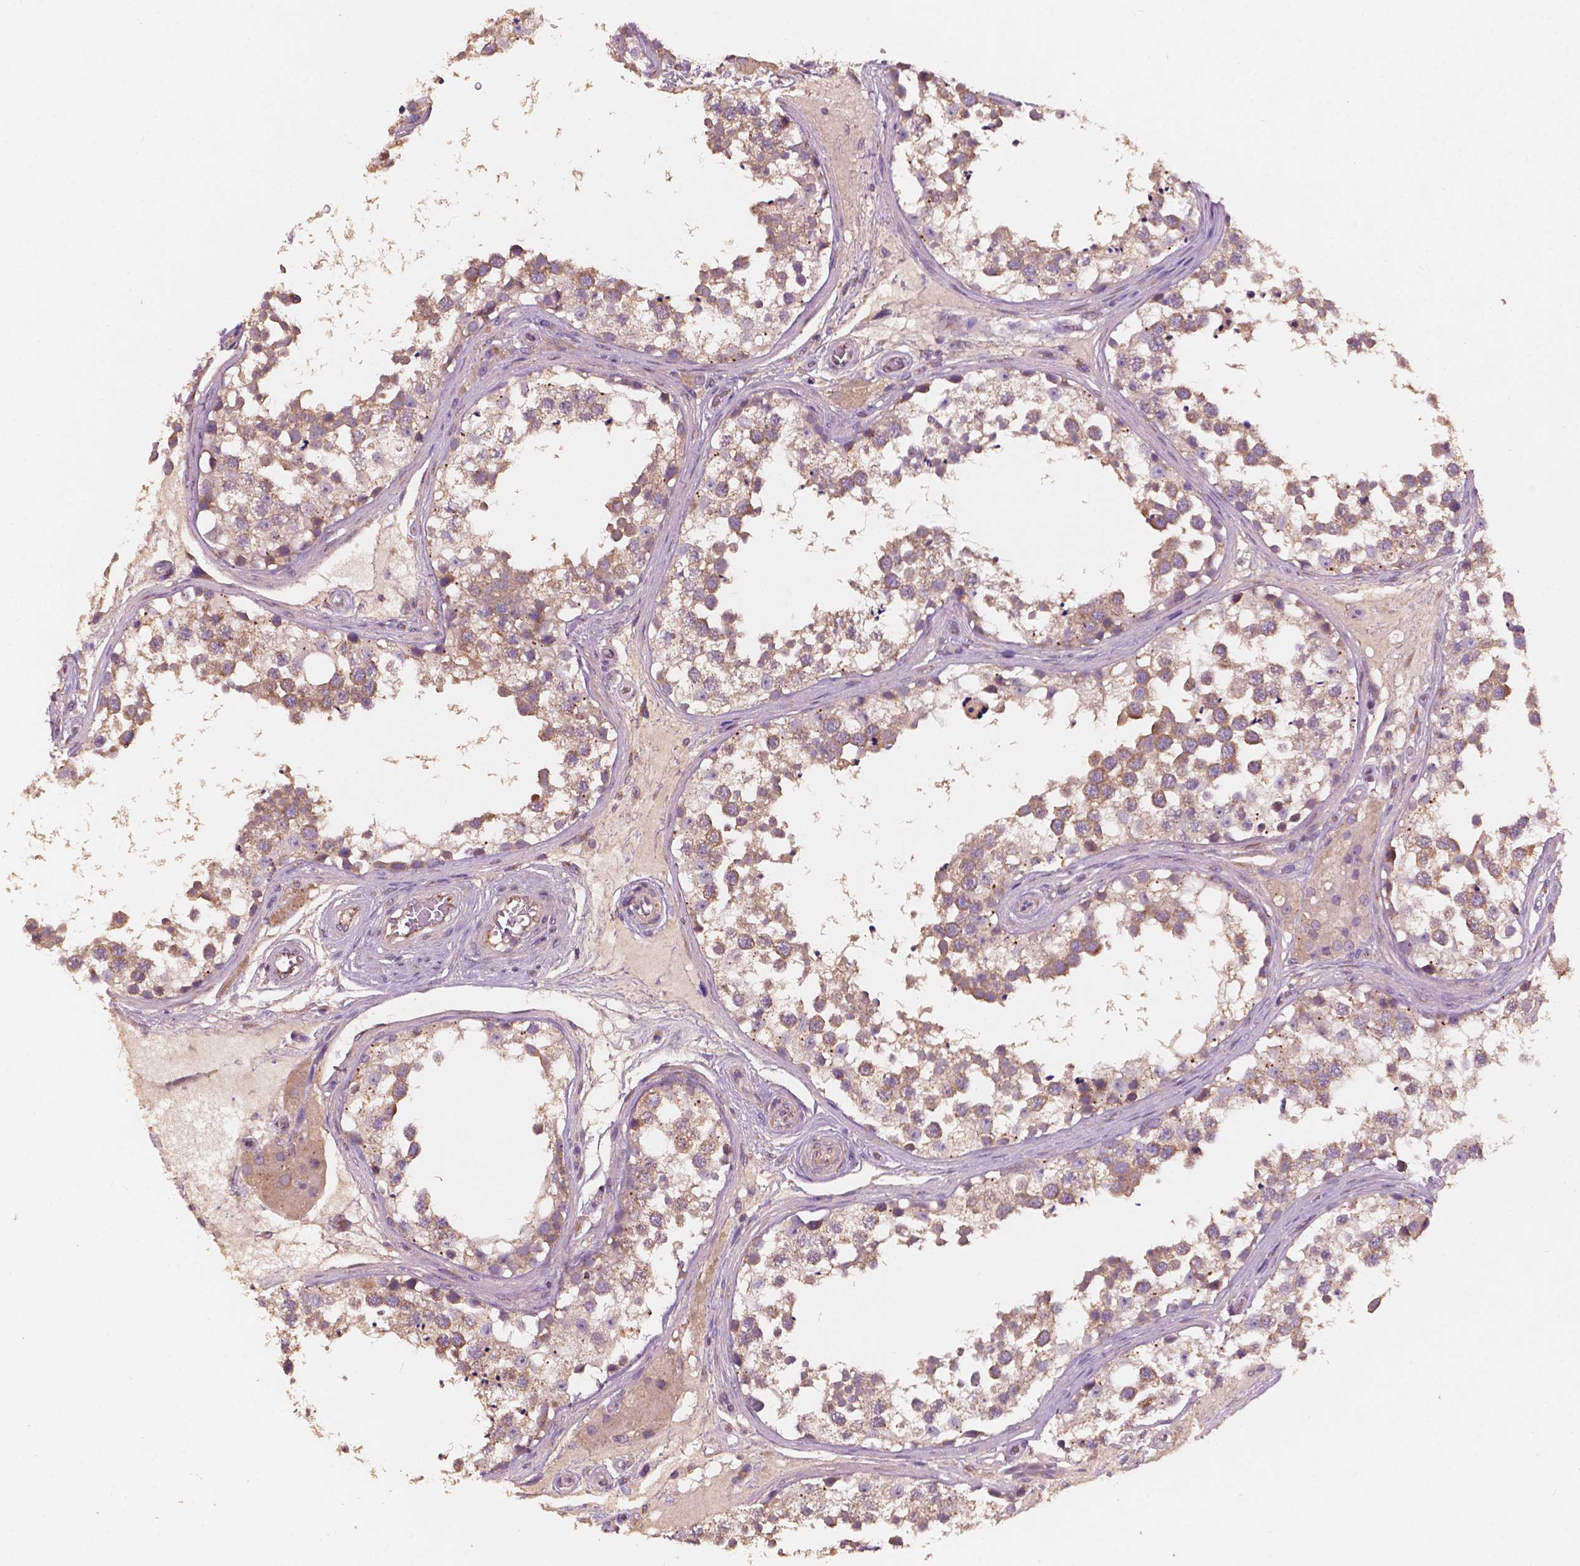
{"staining": {"intensity": "moderate", "quantity": ">75%", "location": "cytoplasmic/membranous"}, "tissue": "testis", "cell_type": "Cells in seminiferous ducts", "image_type": "normal", "snomed": [{"axis": "morphology", "description": "Normal tissue, NOS"}, {"axis": "morphology", "description": "Seminoma, NOS"}, {"axis": "topography", "description": "Testis"}], "caption": "Protein staining of normal testis displays moderate cytoplasmic/membranous staining in approximately >75% of cells in seminiferous ducts. (Stains: DAB in brown, nuclei in blue, Microscopy: brightfield microscopy at high magnification).", "gene": "CHPT1", "patient": {"sex": "male", "age": 65}}